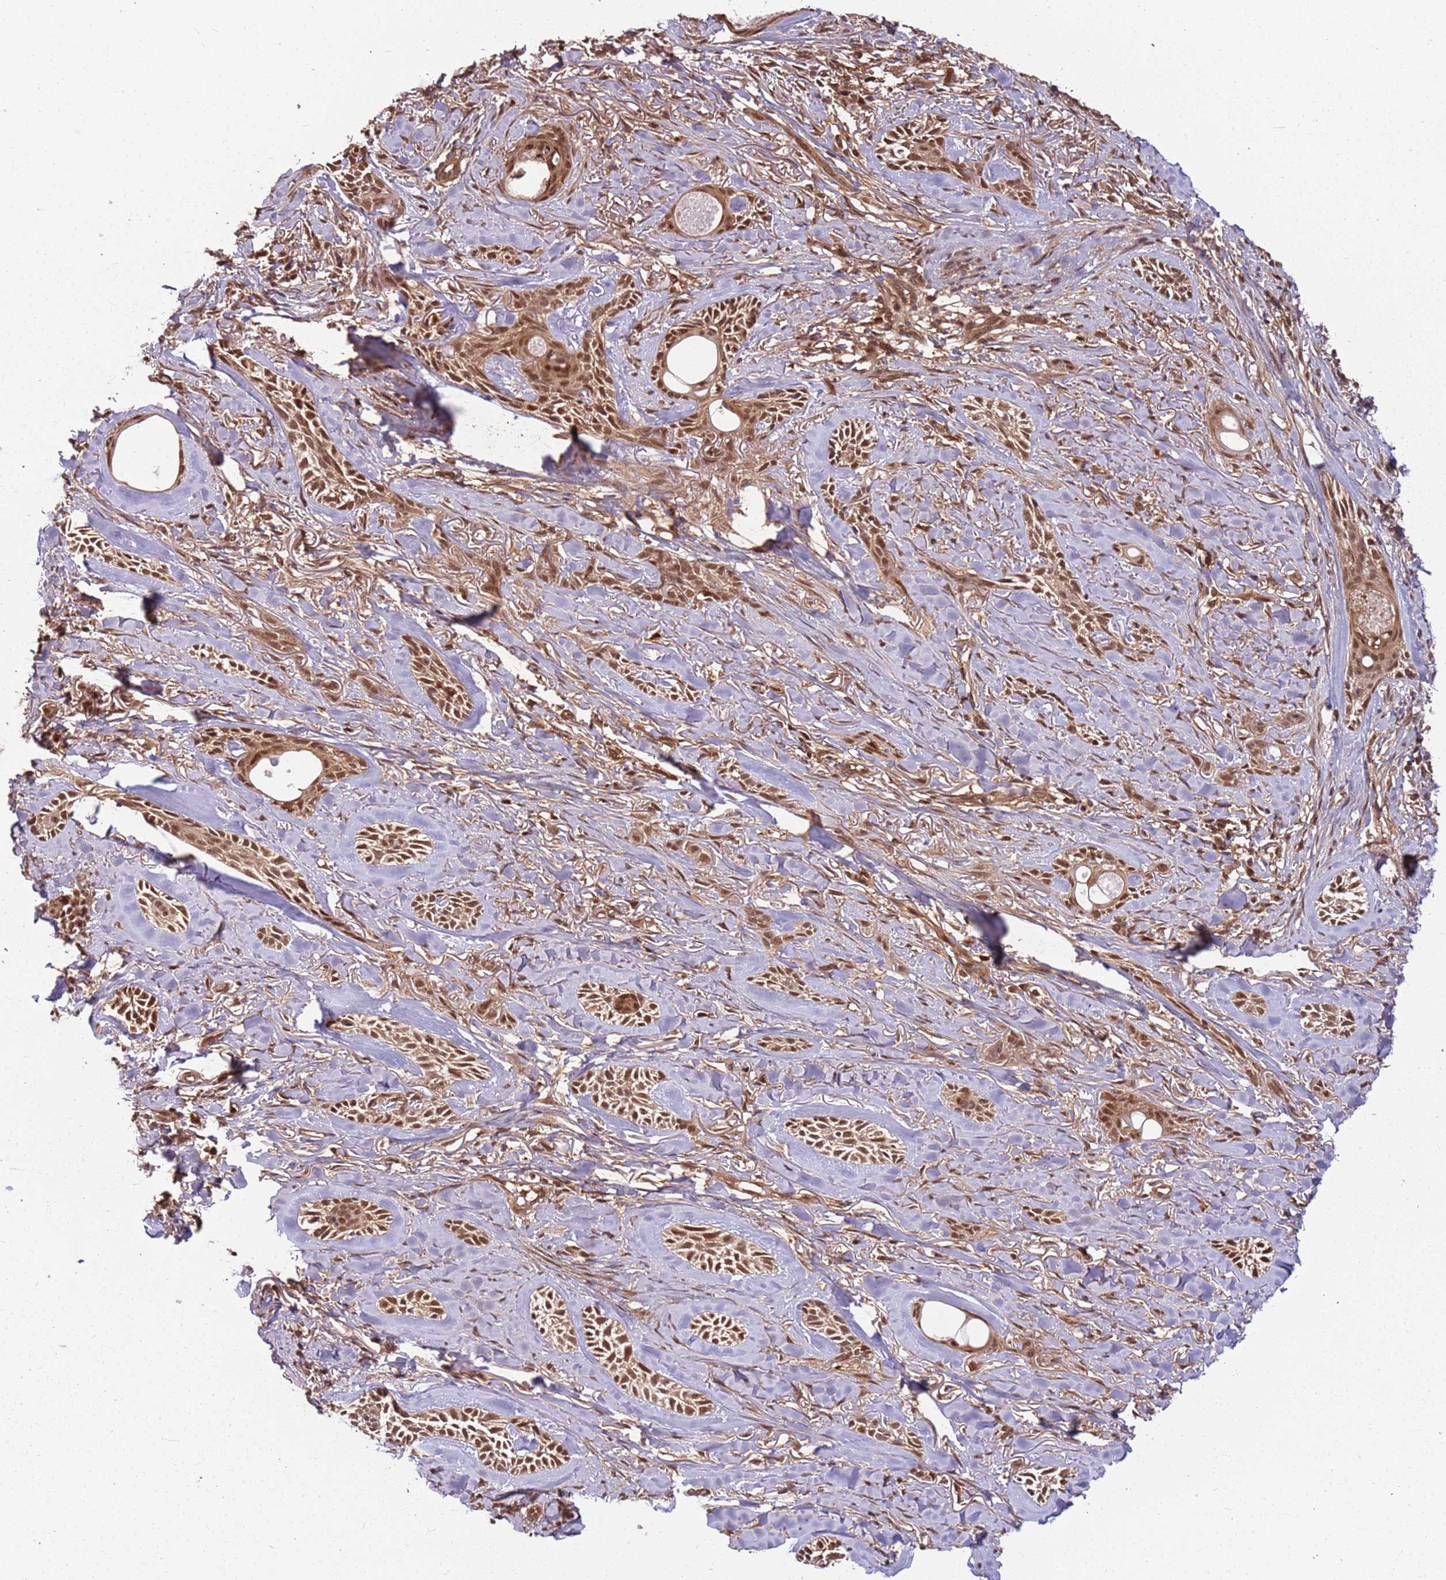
{"staining": {"intensity": "moderate", "quantity": ">75%", "location": "nuclear"}, "tissue": "skin cancer", "cell_type": "Tumor cells", "image_type": "cancer", "snomed": [{"axis": "morphology", "description": "Basal cell carcinoma"}, {"axis": "topography", "description": "Skin"}], "caption": "Approximately >75% of tumor cells in human basal cell carcinoma (skin) show moderate nuclear protein positivity as visualized by brown immunohistochemical staining.", "gene": "PGLS", "patient": {"sex": "female", "age": 59}}